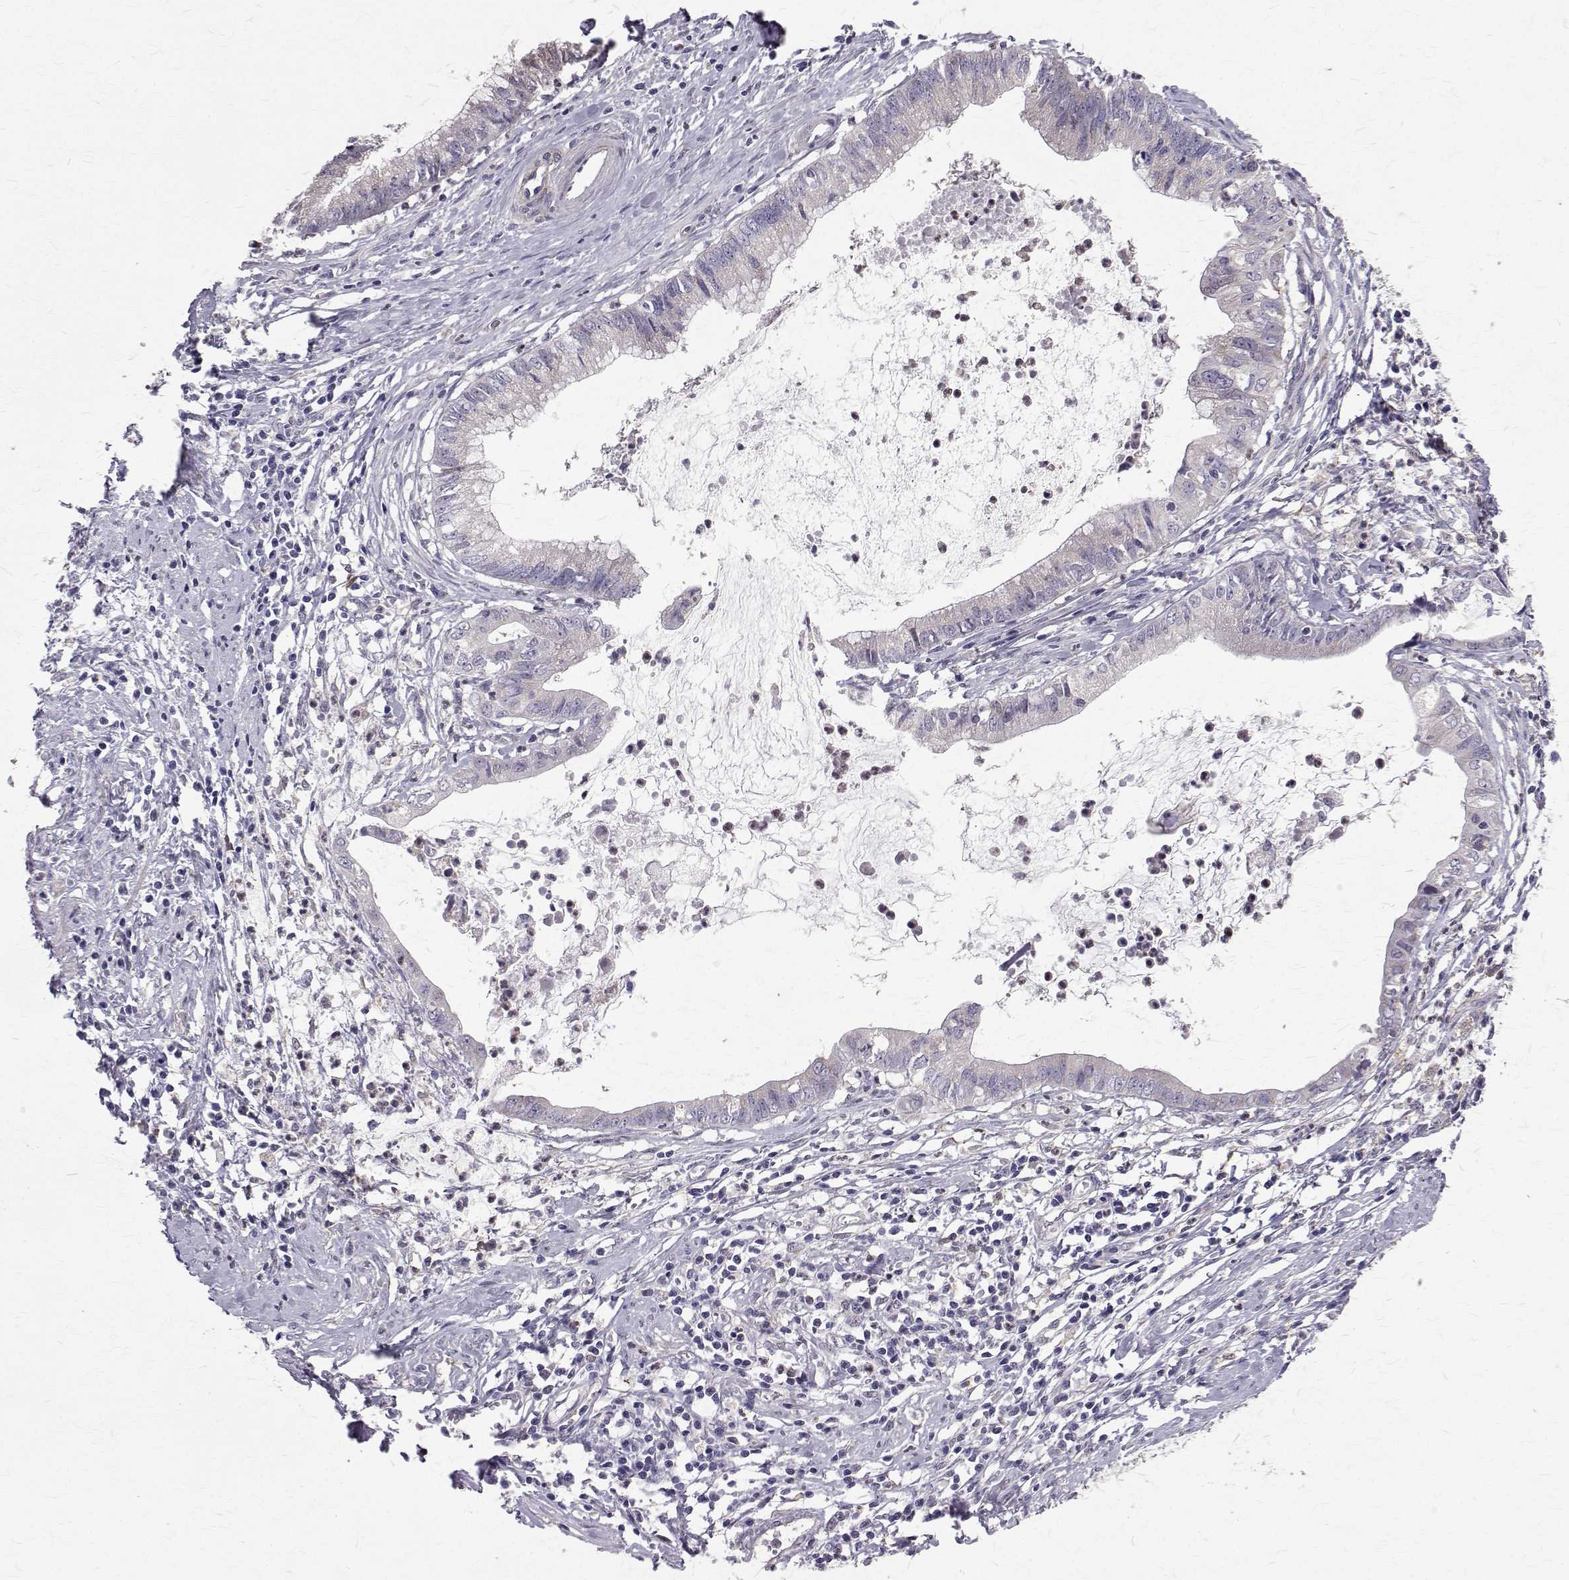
{"staining": {"intensity": "negative", "quantity": "none", "location": "none"}, "tissue": "cervical cancer", "cell_type": "Tumor cells", "image_type": "cancer", "snomed": [{"axis": "morphology", "description": "Normal tissue, NOS"}, {"axis": "morphology", "description": "Adenocarcinoma, NOS"}, {"axis": "topography", "description": "Cervix"}], "caption": "Immunohistochemistry (IHC) of human adenocarcinoma (cervical) reveals no positivity in tumor cells.", "gene": "CCDC89", "patient": {"sex": "female", "age": 38}}